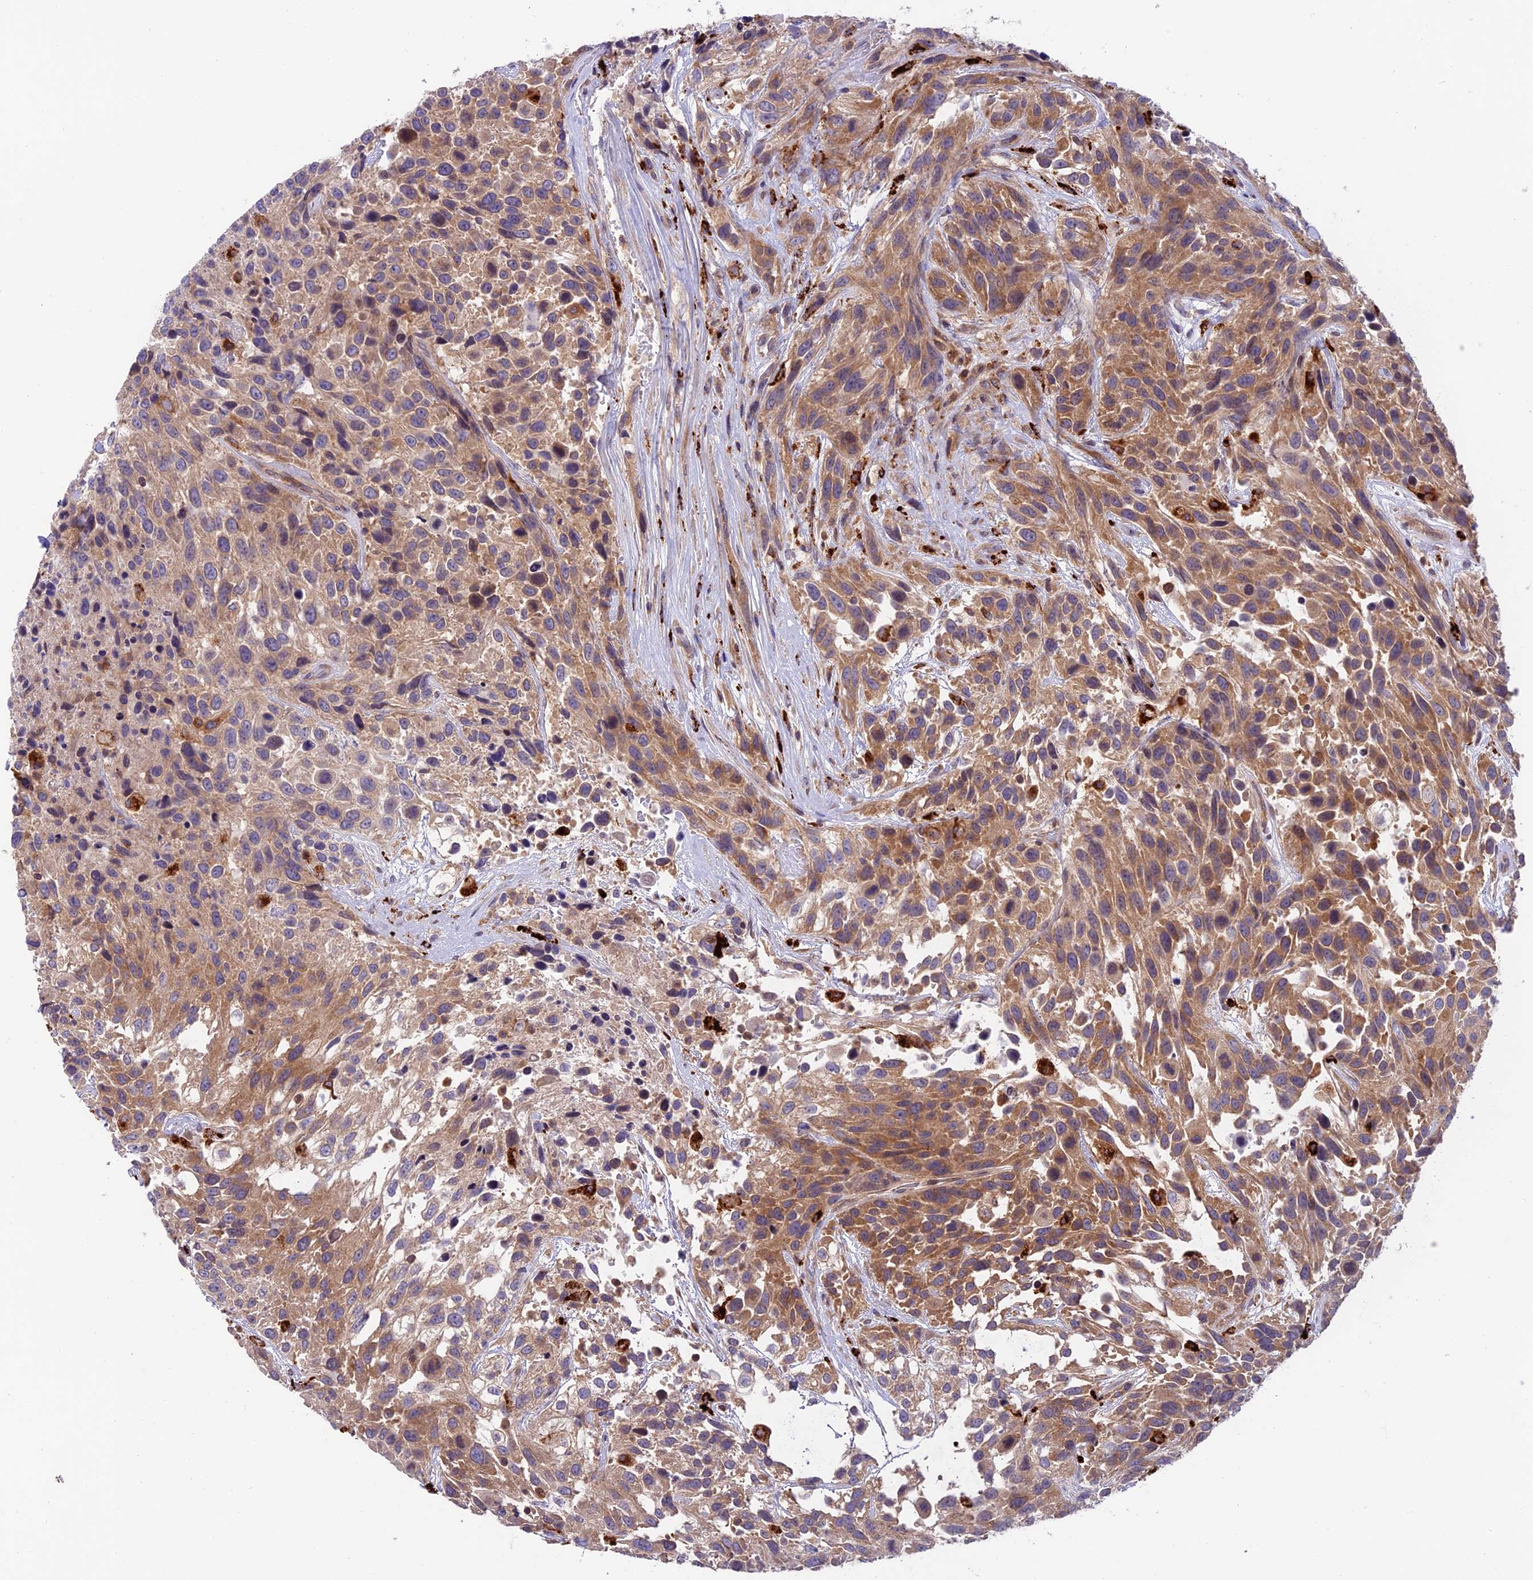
{"staining": {"intensity": "moderate", "quantity": ">75%", "location": "cytoplasmic/membranous"}, "tissue": "urothelial cancer", "cell_type": "Tumor cells", "image_type": "cancer", "snomed": [{"axis": "morphology", "description": "Urothelial carcinoma, High grade"}, {"axis": "topography", "description": "Urinary bladder"}], "caption": "Immunohistochemistry (IHC) staining of high-grade urothelial carcinoma, which displays medium levels of moderate cytoplasmic/membranous positivity in about >75% of tumor cells indicating moderate cytoplasmic/membranous protein staining. The staining was performed using DAB (3,3'-diaminobenzidine) (brown) for protein detection and nuclei were counterstained in hematoxylin (blue).", "gene": "ARHGEF18", "patient": {"sex": "female", "age": 70}}